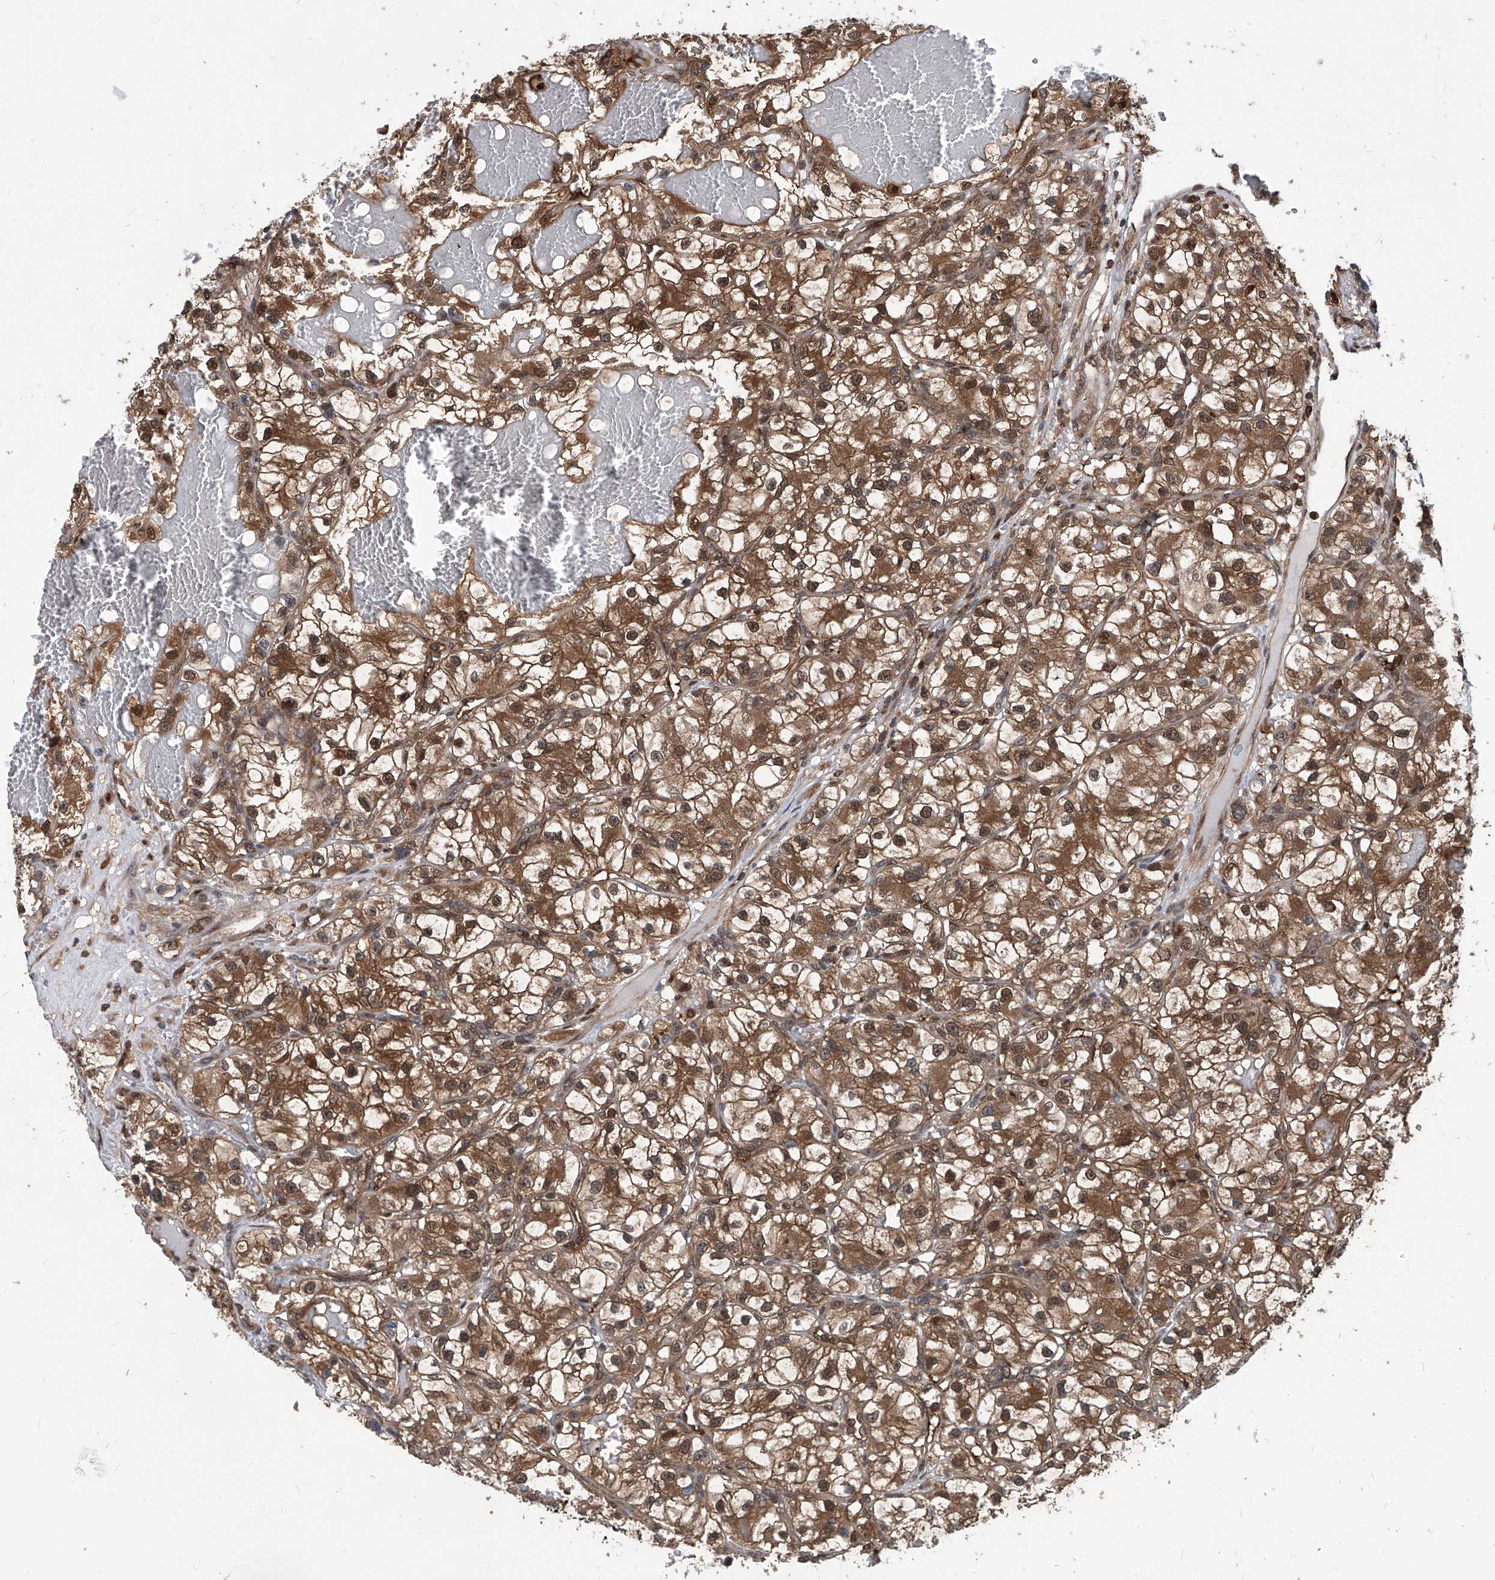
{"staining": {"intensity": "moderate", "quantity": ">75%", "location": "cytoplasmic/membranous,nuclear"}, "tissue": "renal cancer", "cell_type": "Tumor cells", "image_type": "cancer", "snomed": [{"axis": "morphology", "description": "Adenocarcinoma, NOS"}, {"axis": "topography", "description": "Kidney"}], "caption": "About >75% of tumor cells in human adenocarcinoma (renal) exhibit moderate cytoplasmic/membranous and nuclear protein positivity as visualized by brown immunohistochemical staining.", "gene": "PSMB1", "patient": {"sex": "female", "age": 57}}